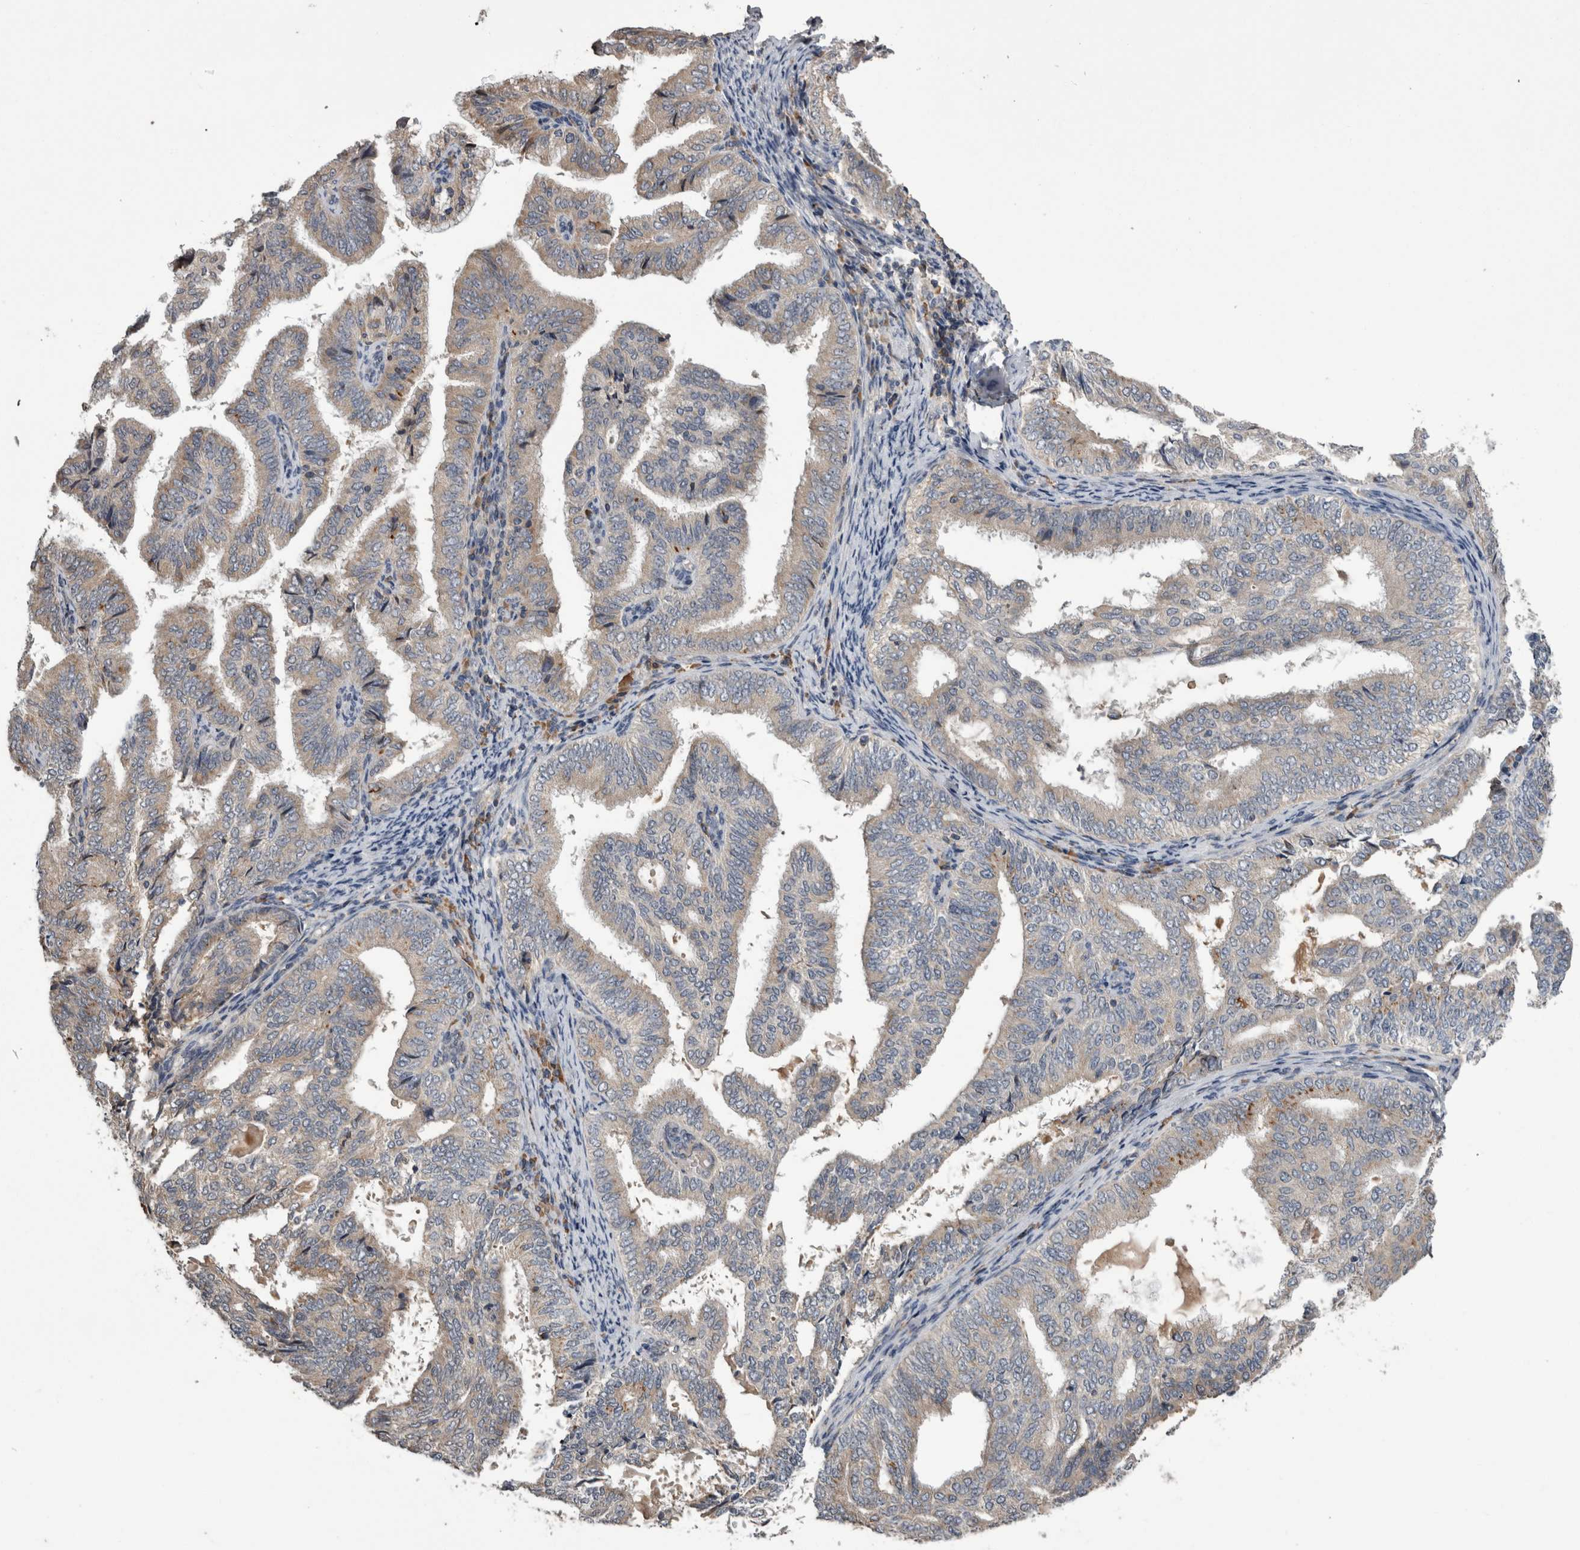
{"staining": {"intensity": "negative", "quantity": "none", "location": "none"}, "tissue": "endometrial cancer", "cell_type": "Tumor cells", "image_type": "cancer", "snomed": [{"axis": "morphology", "description": "Adenocarcinoma, NOS"}, {"axis": "topography", "description": "Endometrium"}], "caption": "Immunohistochemical staining of endometrial adenocarcinoma reveals no significant positivity in tumor cells.", "gene": "ANXA13", "patient": {"sex": "female", "age": 58}}